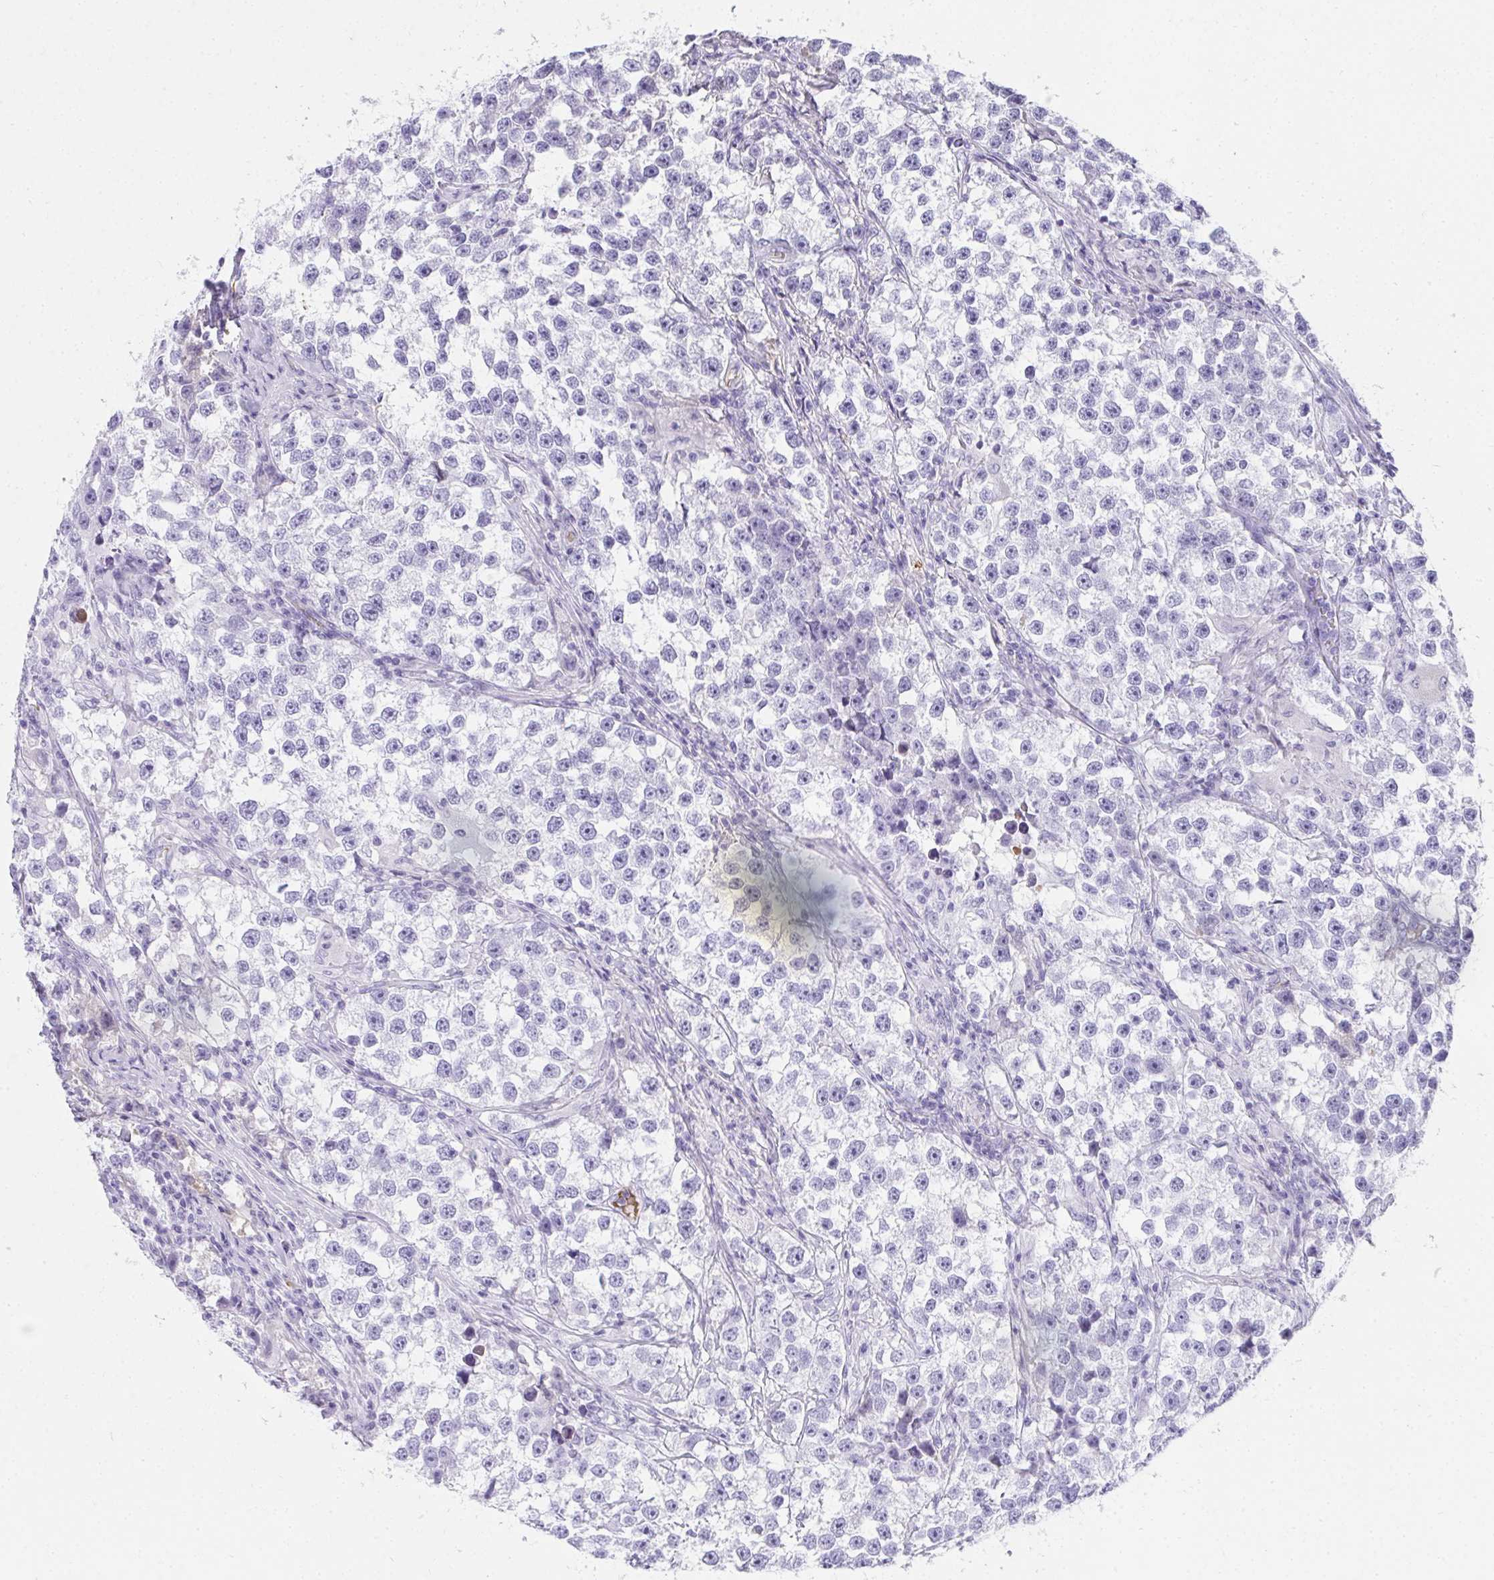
{"staining": {"intensity": "negative", "quantity": "none", "location": "none"}, "tissue": "testis cancer", "cell_type": "Tumor cells", "image_type": "cancer", "snomed": [{"axis": "morphology", "description": "Seminoma, NOS"}, {"axis": "topography", "description": "Testis"}], "caption": "Immunohistochemistry image of neoplastic tissue: human testis seminoma stained with DAB demonstrates no significant protein positivity in tumor cells.", "gene": "ZSWIM3", "patient": {"sex": "male", "age": 46}}